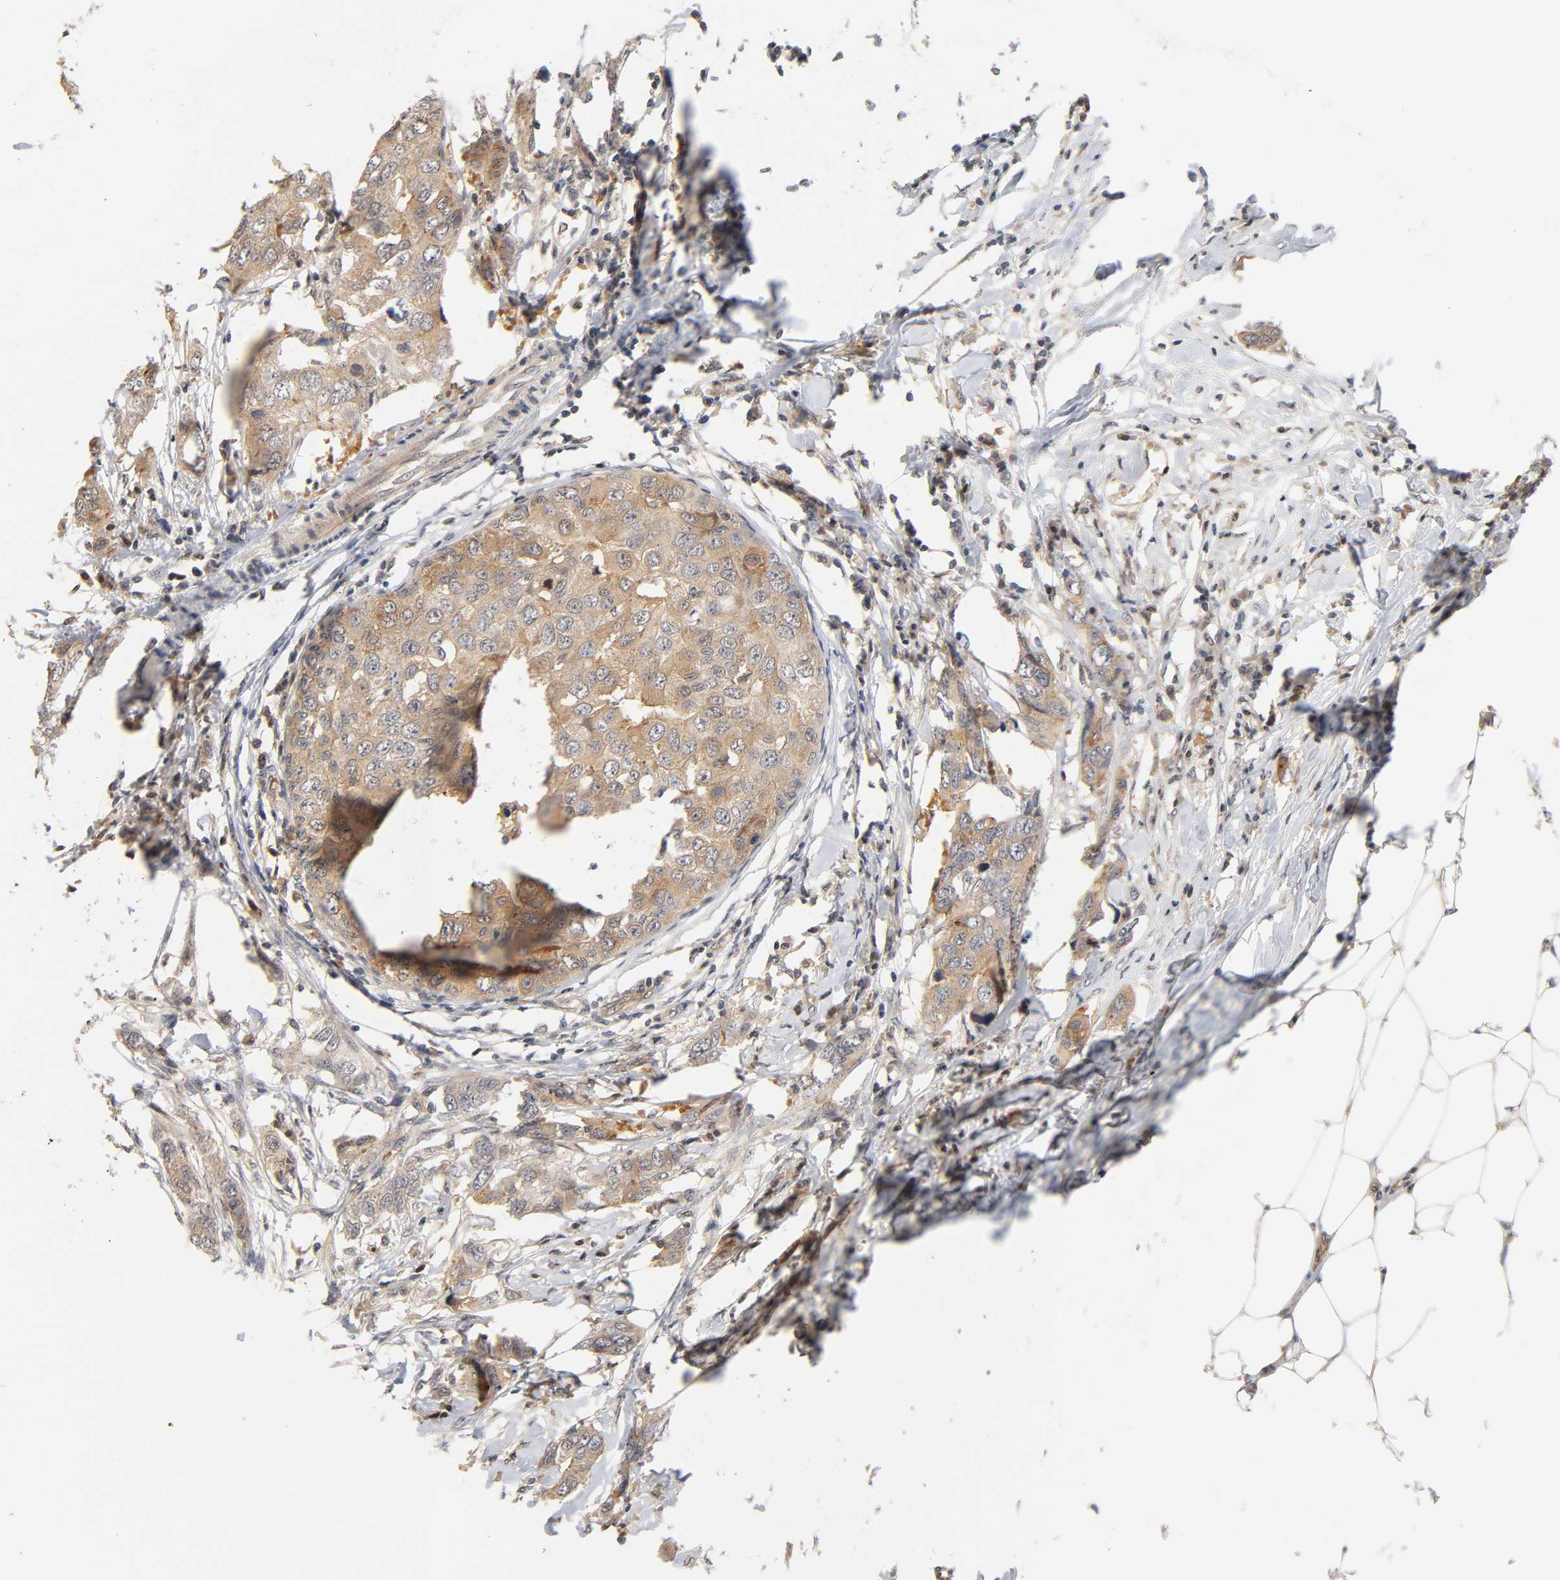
{"staining": {"intensity": "moderate", "quantity": ">75%", "location": "cytoplasmic/membranous,nuclear"}, "tissue": "breast cancer", "cell_type": "Tumor cells", "image_type": "cancer", "snomed": [{"axis": "morphology", "description": "Duct carcinoma"}, {"axis": "topography", "description": "Breast"}], "caption": "A brown stain labels moderate cytoplasmic/membranous and nuclear positivity of a protein in infiltrating ductal carcinoma (breast) tumor cells.", "gene": "PRKAB1", "patient": {"sex": "female", "age": 50}}